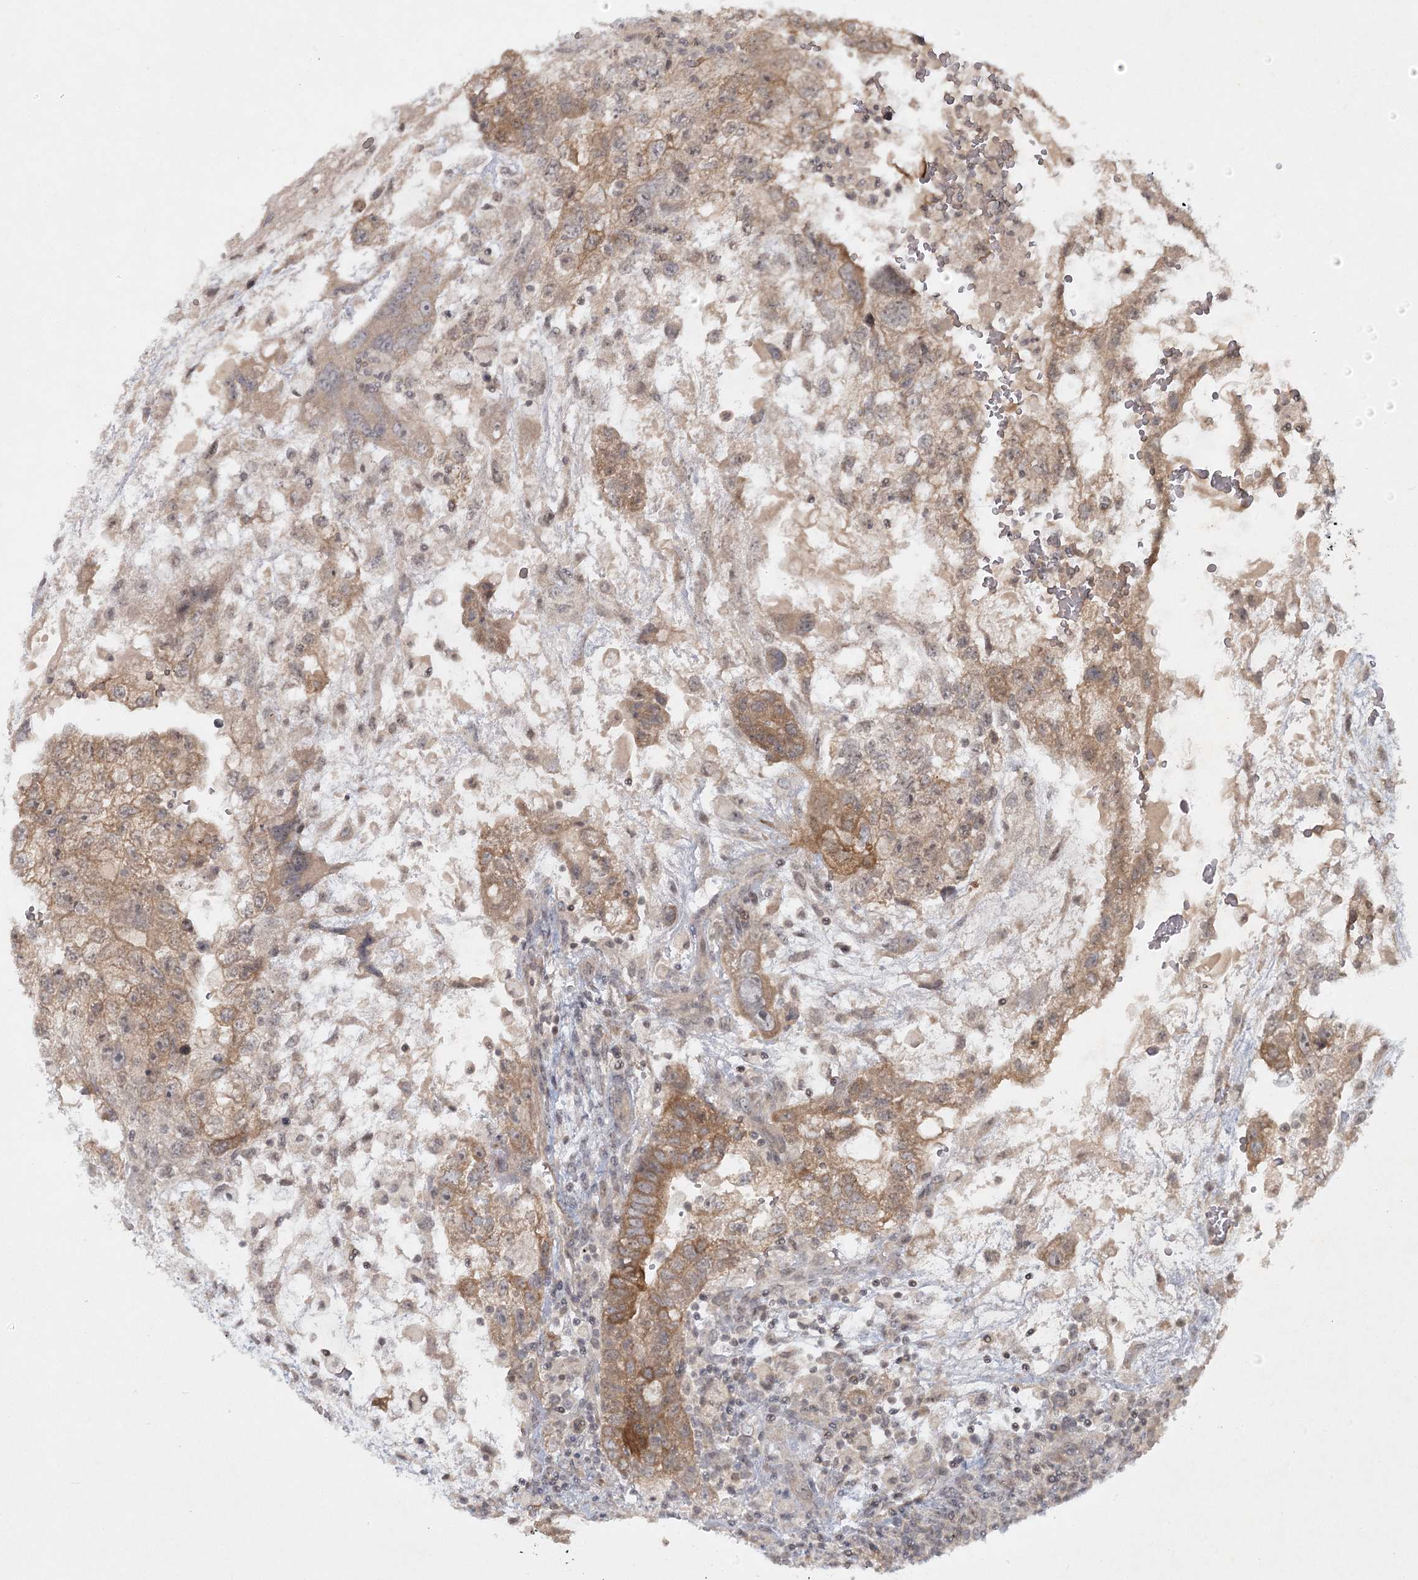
{"staining": {"intensity": "moderate", "quantity": ">75%", "location": "cytoplasmic/membranous"}, "tissue": "testis cancer", "cell_type": "Tumor cells", "image_type": "cancer", "snomed": [{"axis": "morphology", "description": "Carcinoma, Embryonal, NOS"}, {"axis": "topography", "description": "Testis"}], "caption": "High-magnification brightfield microscopy of testis cancer stained with DAB (3,3'-diaminobenzidine) (brown) and counterstained with hematoxylin (blue). tumor cells exhibit moderate cytoplasmic/membranous positivity is seen in approximately>75% of cells.", "gene": "SH2D3A", "patient": {"sex": "male", "age": 36}}